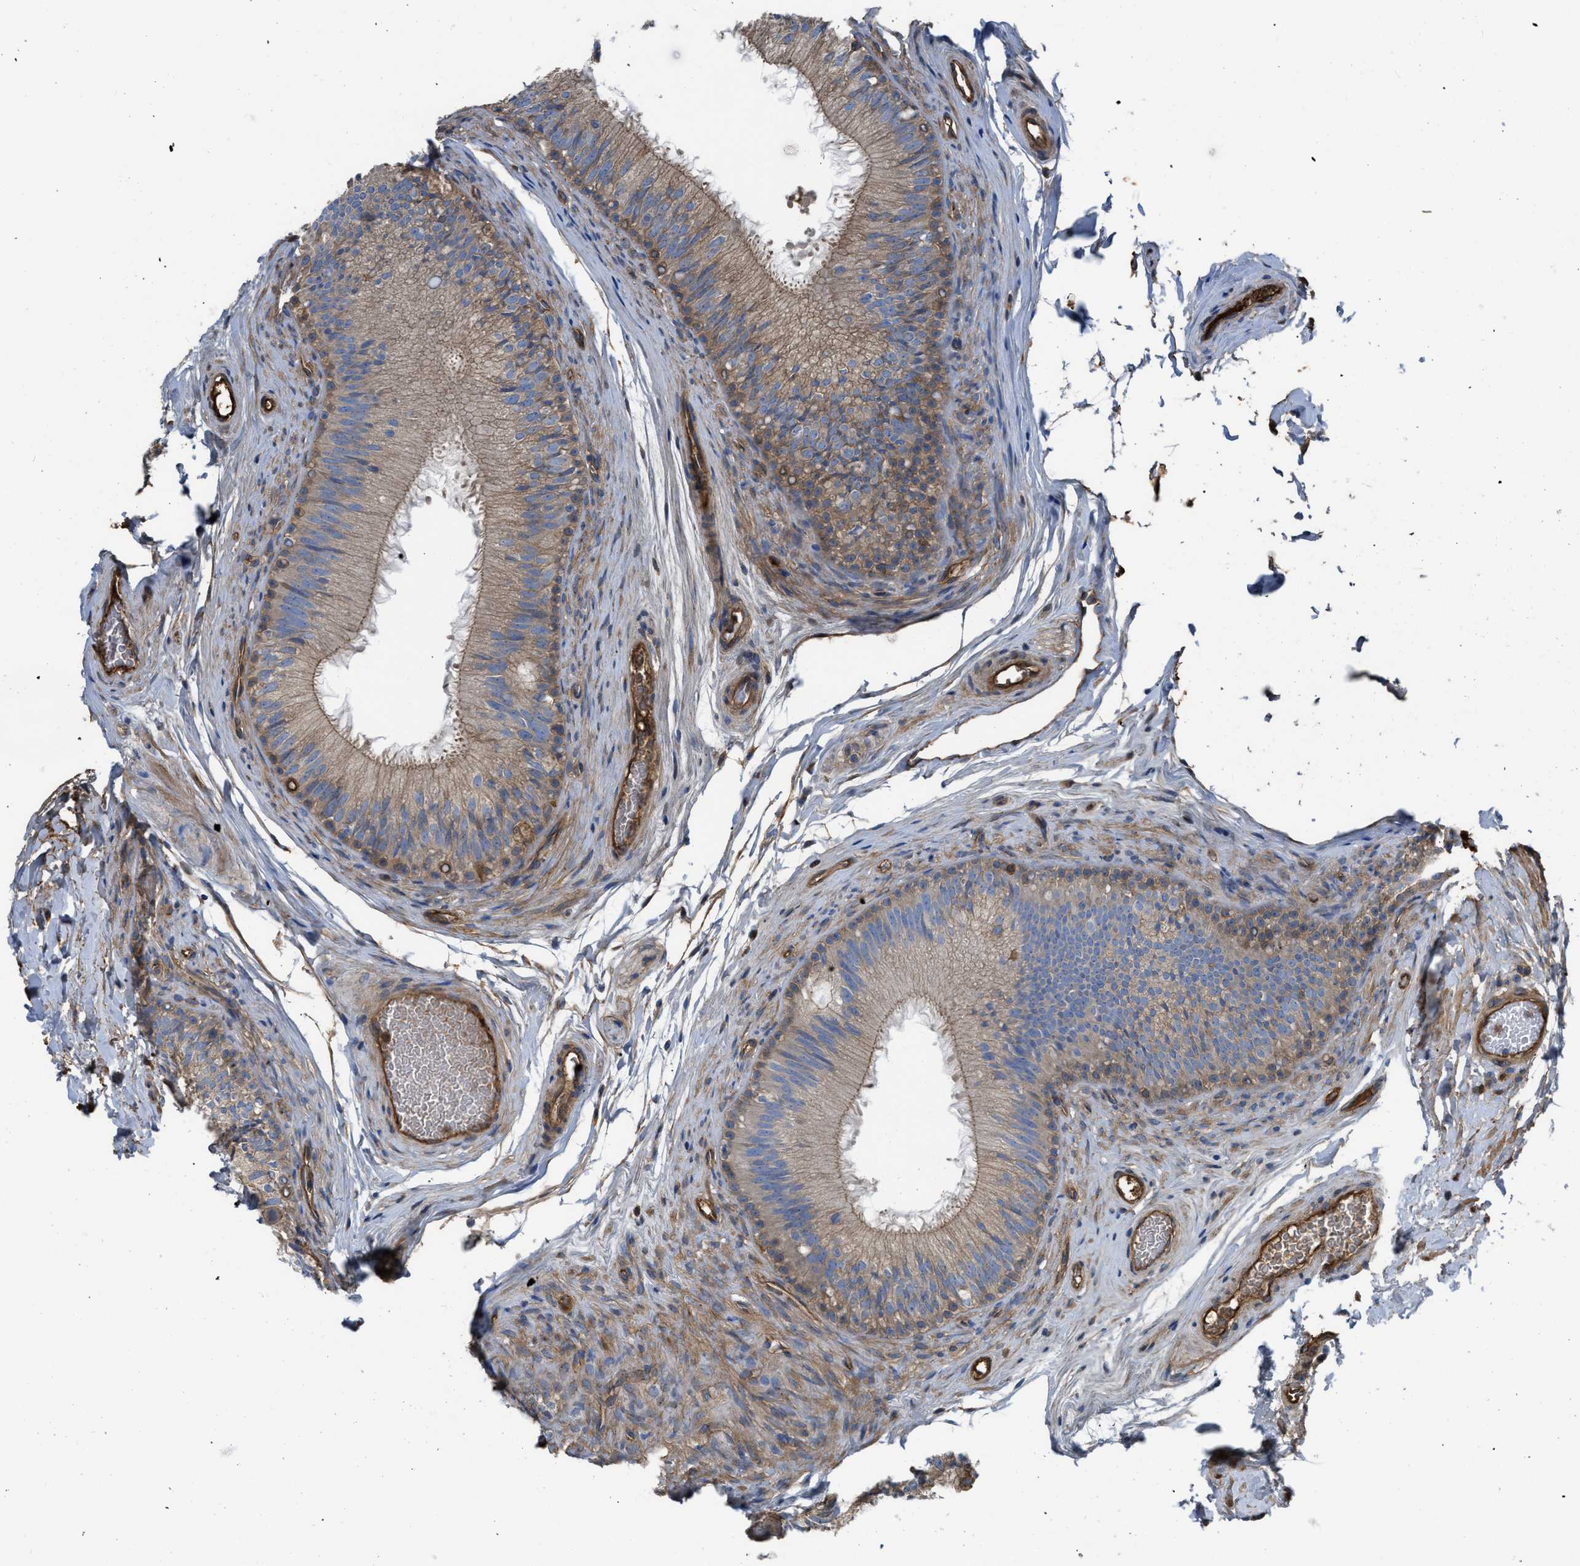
{"staining": {"intensity": "weak", "quantity": "25%-75%", "location": "cytoplasmic/membranous"}, "tissue": "epididymis", "cell_type": "Glandular cells", "image_type": "normal", "snomed": [{"axis": "morphology", "description": "Normal tissue, NOS"}, {"axis": "topography", "description": "Testis"}, {"axis": "topography", "description": "Epididymis"}], "caption": "This is a photomicrograph of immunohistochemistry (IHC) staining of benign epididymis, which shows weak expression in the cytoplasmic/membranous of glandular cells.", "gene": "TRIOBP", "patient": {"sex": "male", "age": 36}}